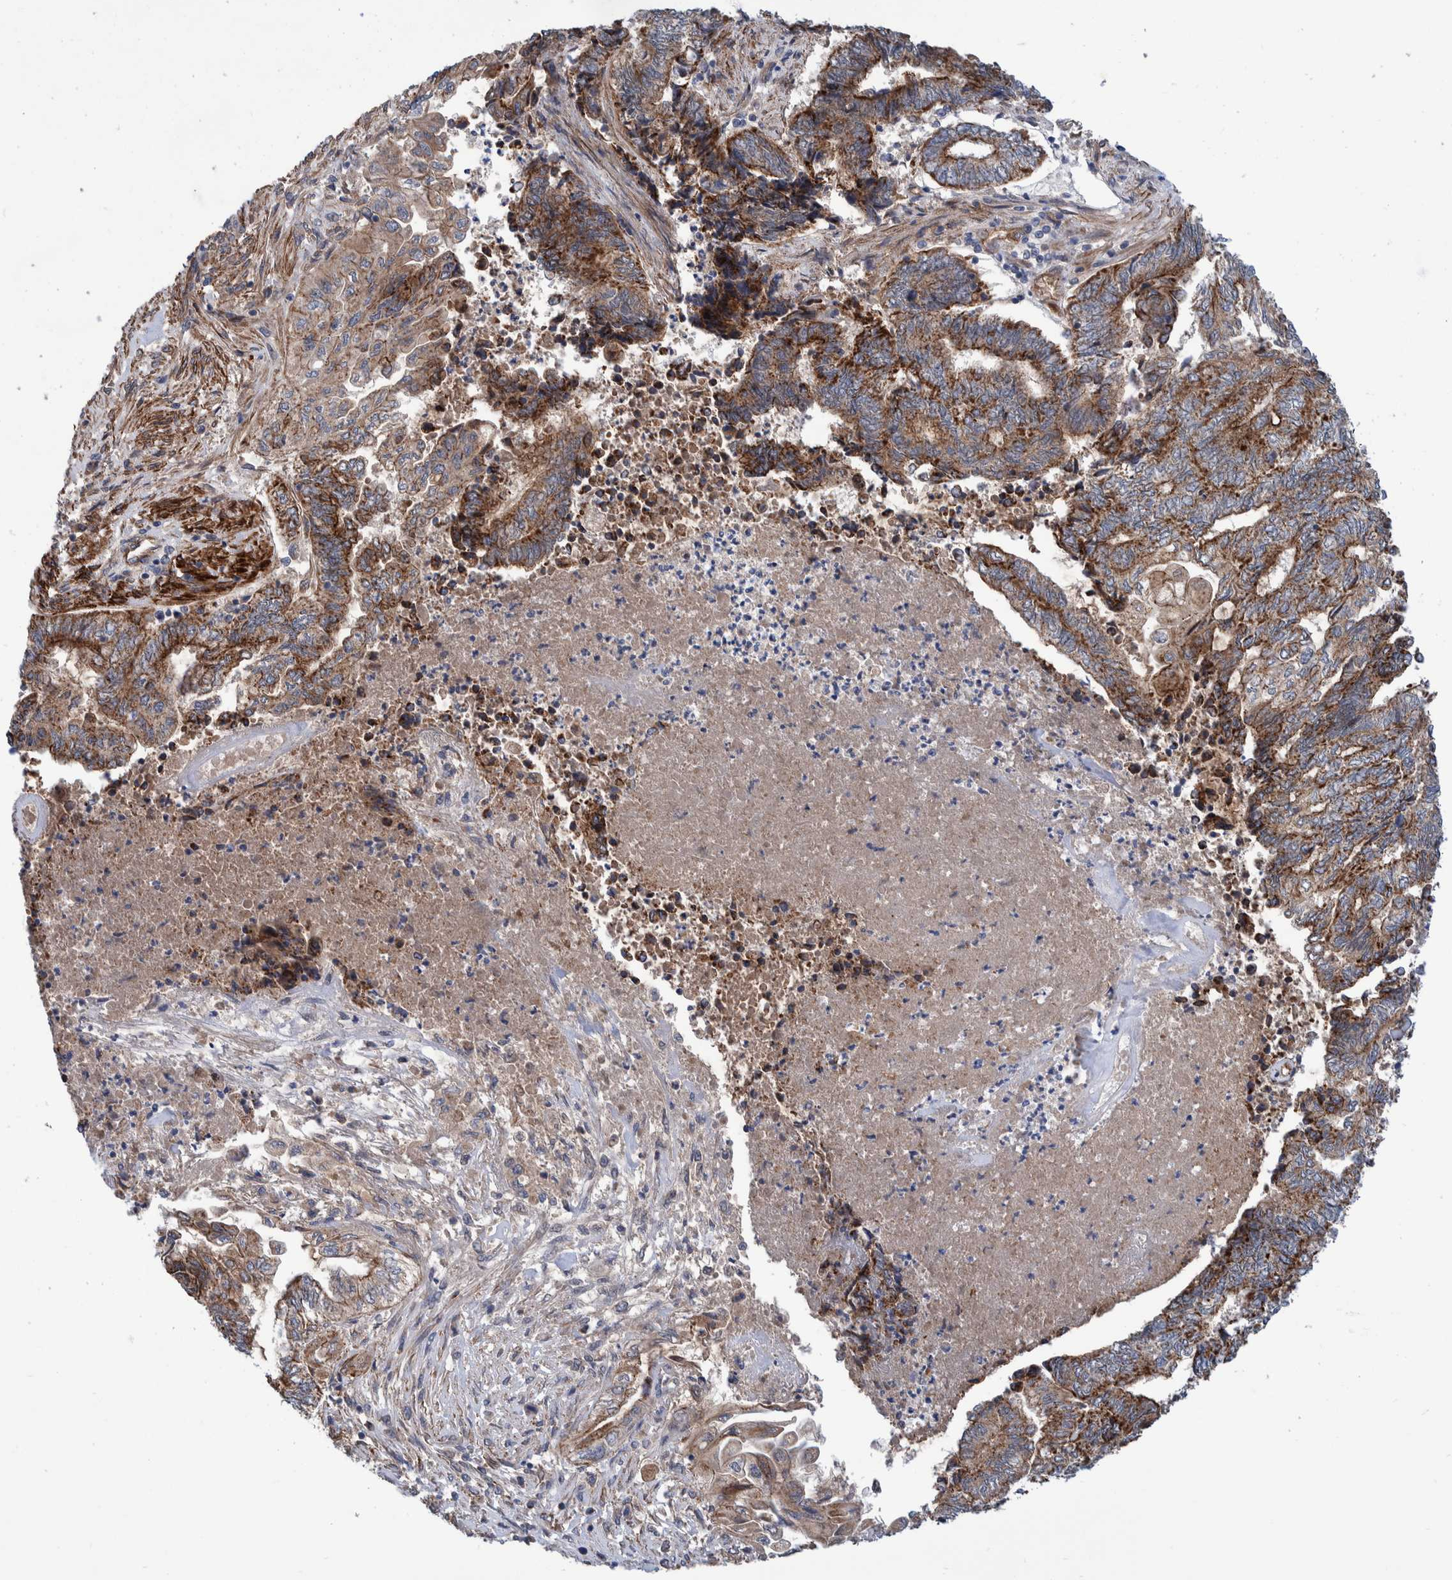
{"staining": {"intensity": "moderate", "quantity": ">75%", "location": "cytoplasmic/membranous"}, "tissue": "endometrial cancer", "cell_type": "Tumor cells", "image_type": "cancer", "snomed": [{"axis": "morphology", "description": "Adenocarcinoma, NOS"}, {"axis": "topography", "description": "Uterus"}, {"axis": "topography", "description": "Endometrium"}], "caption": "IHC staining of endometrial cancer, which demonstrates medium levels of moderate cytoplasmic/membranous expression in about >75% of tumor cells indicating moderate cytoplasmic/membranous protein staining. The staining was performed using DAB (3,3'-diaminobenzidine) (brown) for protein detection and nuclei were counterstained in hematoxylin (blue).", "gene": "SLC25A10", "patient": {"sex": "female", "age": 70}}